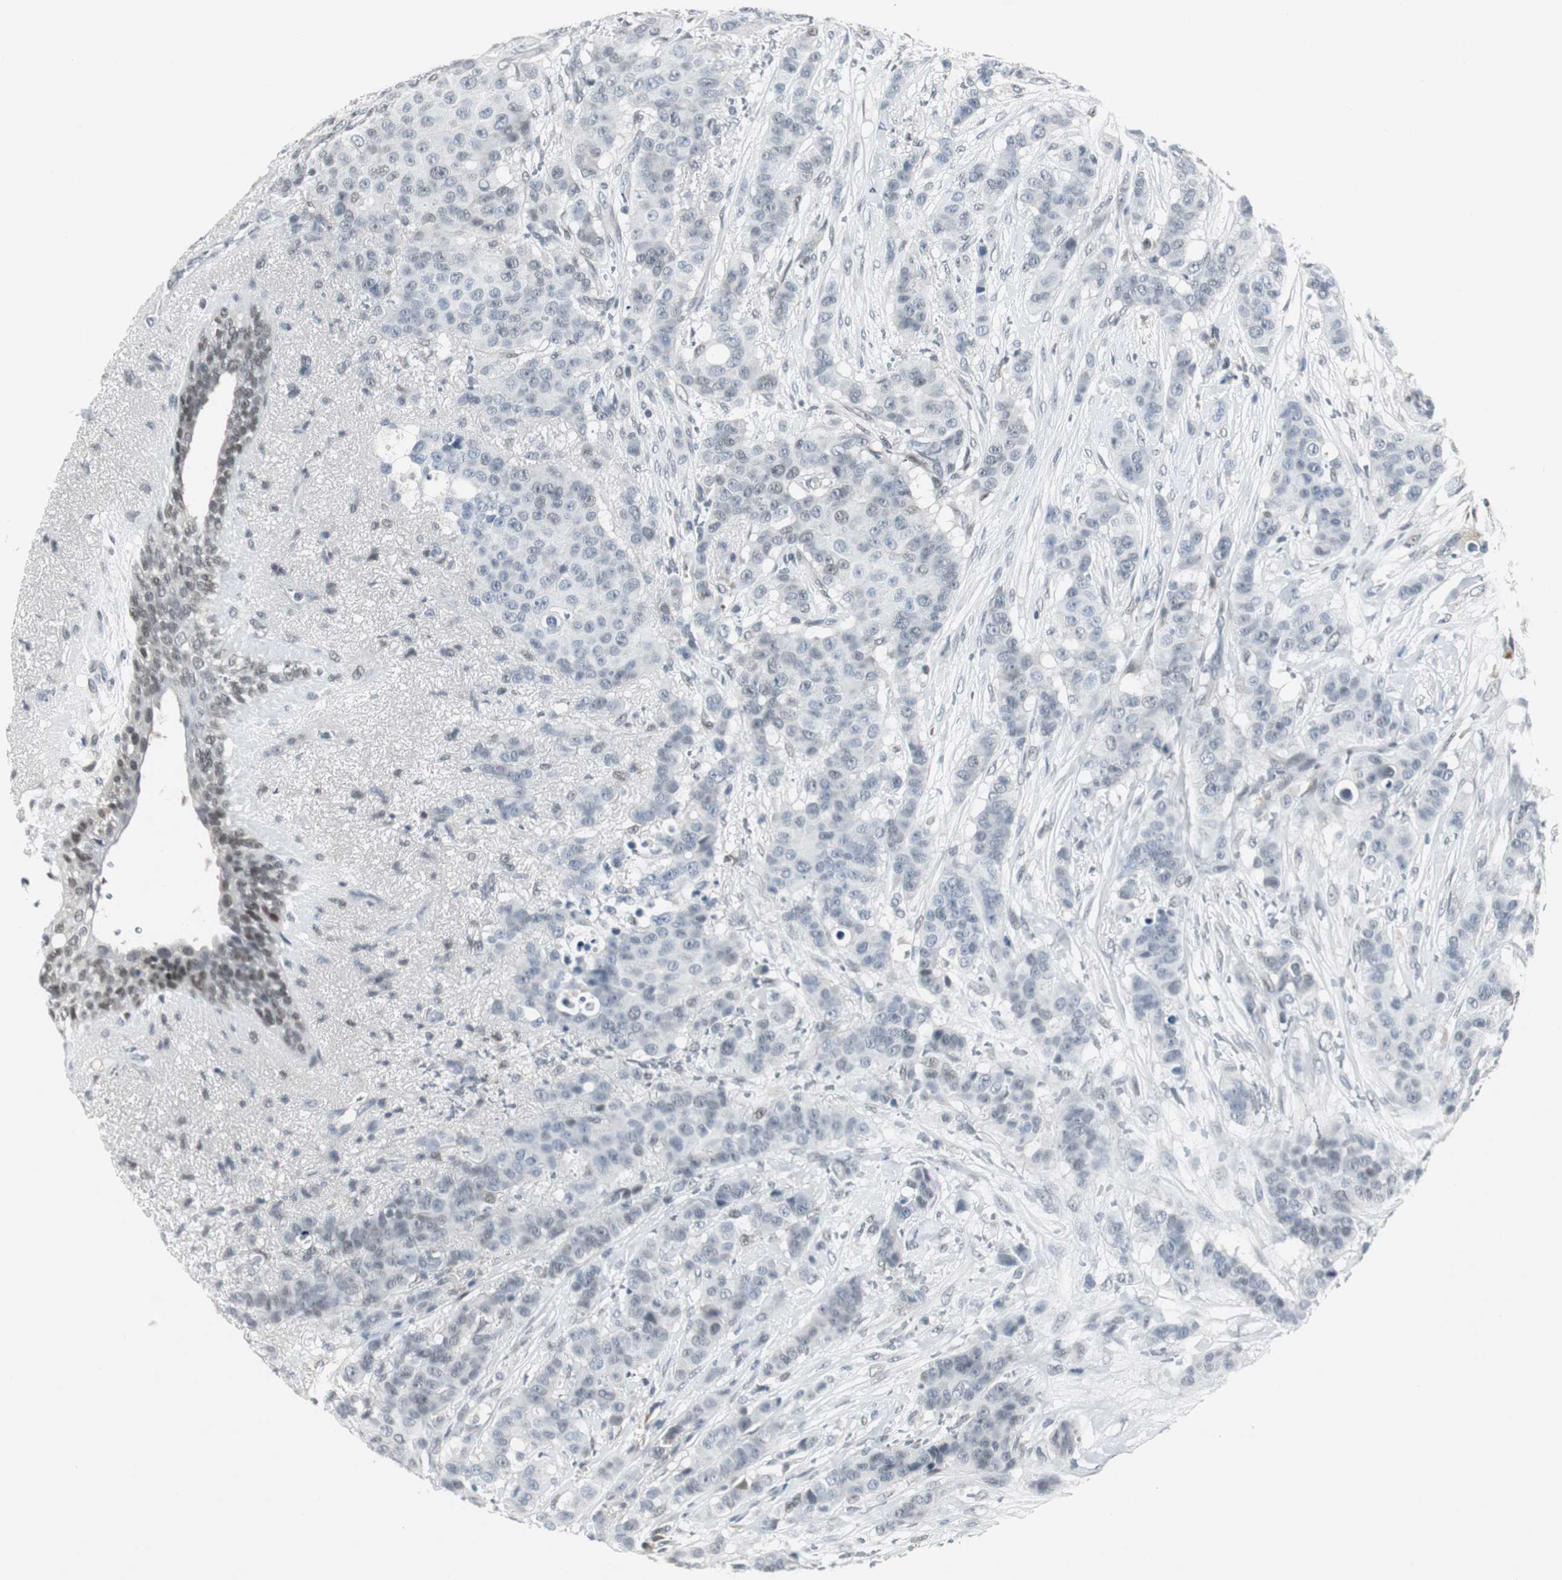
{"staining": {"intensity": "negative", "quantity": "none", "location": "none"}, "tissue": "breast cancer", "cell_type": "Tumor cells", "image_type": "cancer", "snomed": [{"axis": "morphology", "description": "Duct carcinoma"}, {"axis": "topography", "description": "Breast"}], "caption": "A histopathology image of human breast cancer (infiltrating ductal carcinoma) is negative for staining in tumor cells. Brightfield microscopy of immunohistochemistry stained with DAB (3,3'-diaminobenzidine) (brown) and hematoxylin (blue), captured at high magnification.", "gene": "ELK1", "patient": {"sex": "female", "age": 40}}